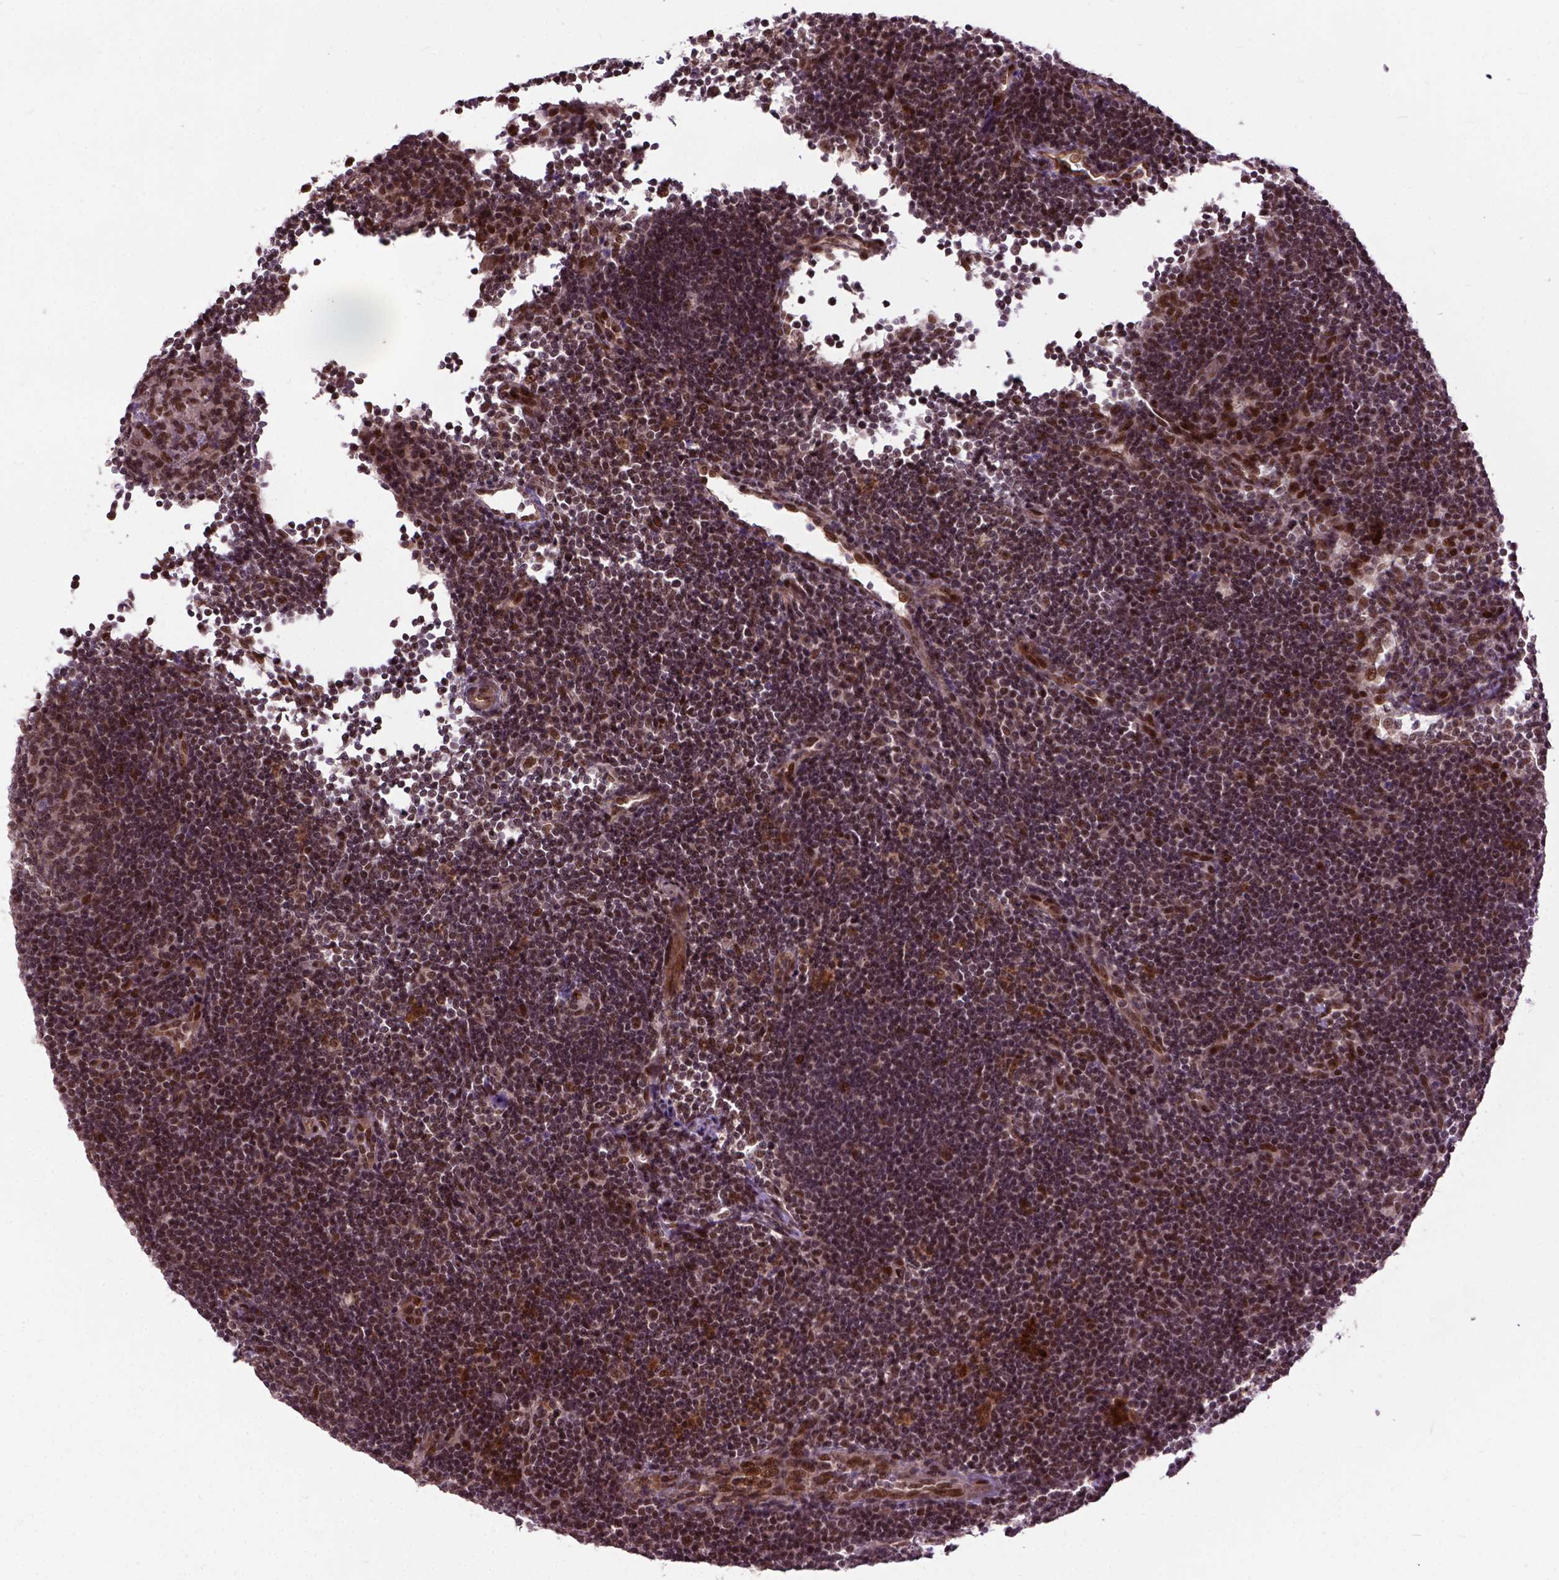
{"staining": {"intensity": "strong", "quantity": ">75%", "location": "nuclear"}, "tissue": "lymph node", "cell_type": "Non-germinal center cells", "image_type": "normal", "snomed": [{"axis": "morphology", "description": "Normal tissue, NOS"}, {"axis": "topography", "description": "Lymph node"}], "caption": "Protein analysis of normal lymph node displays strong nuclear expression in approximately >75% of non-germinal center cells.", "gene": "ZNF630", "patient": {"sex": "male", "age": 67}}